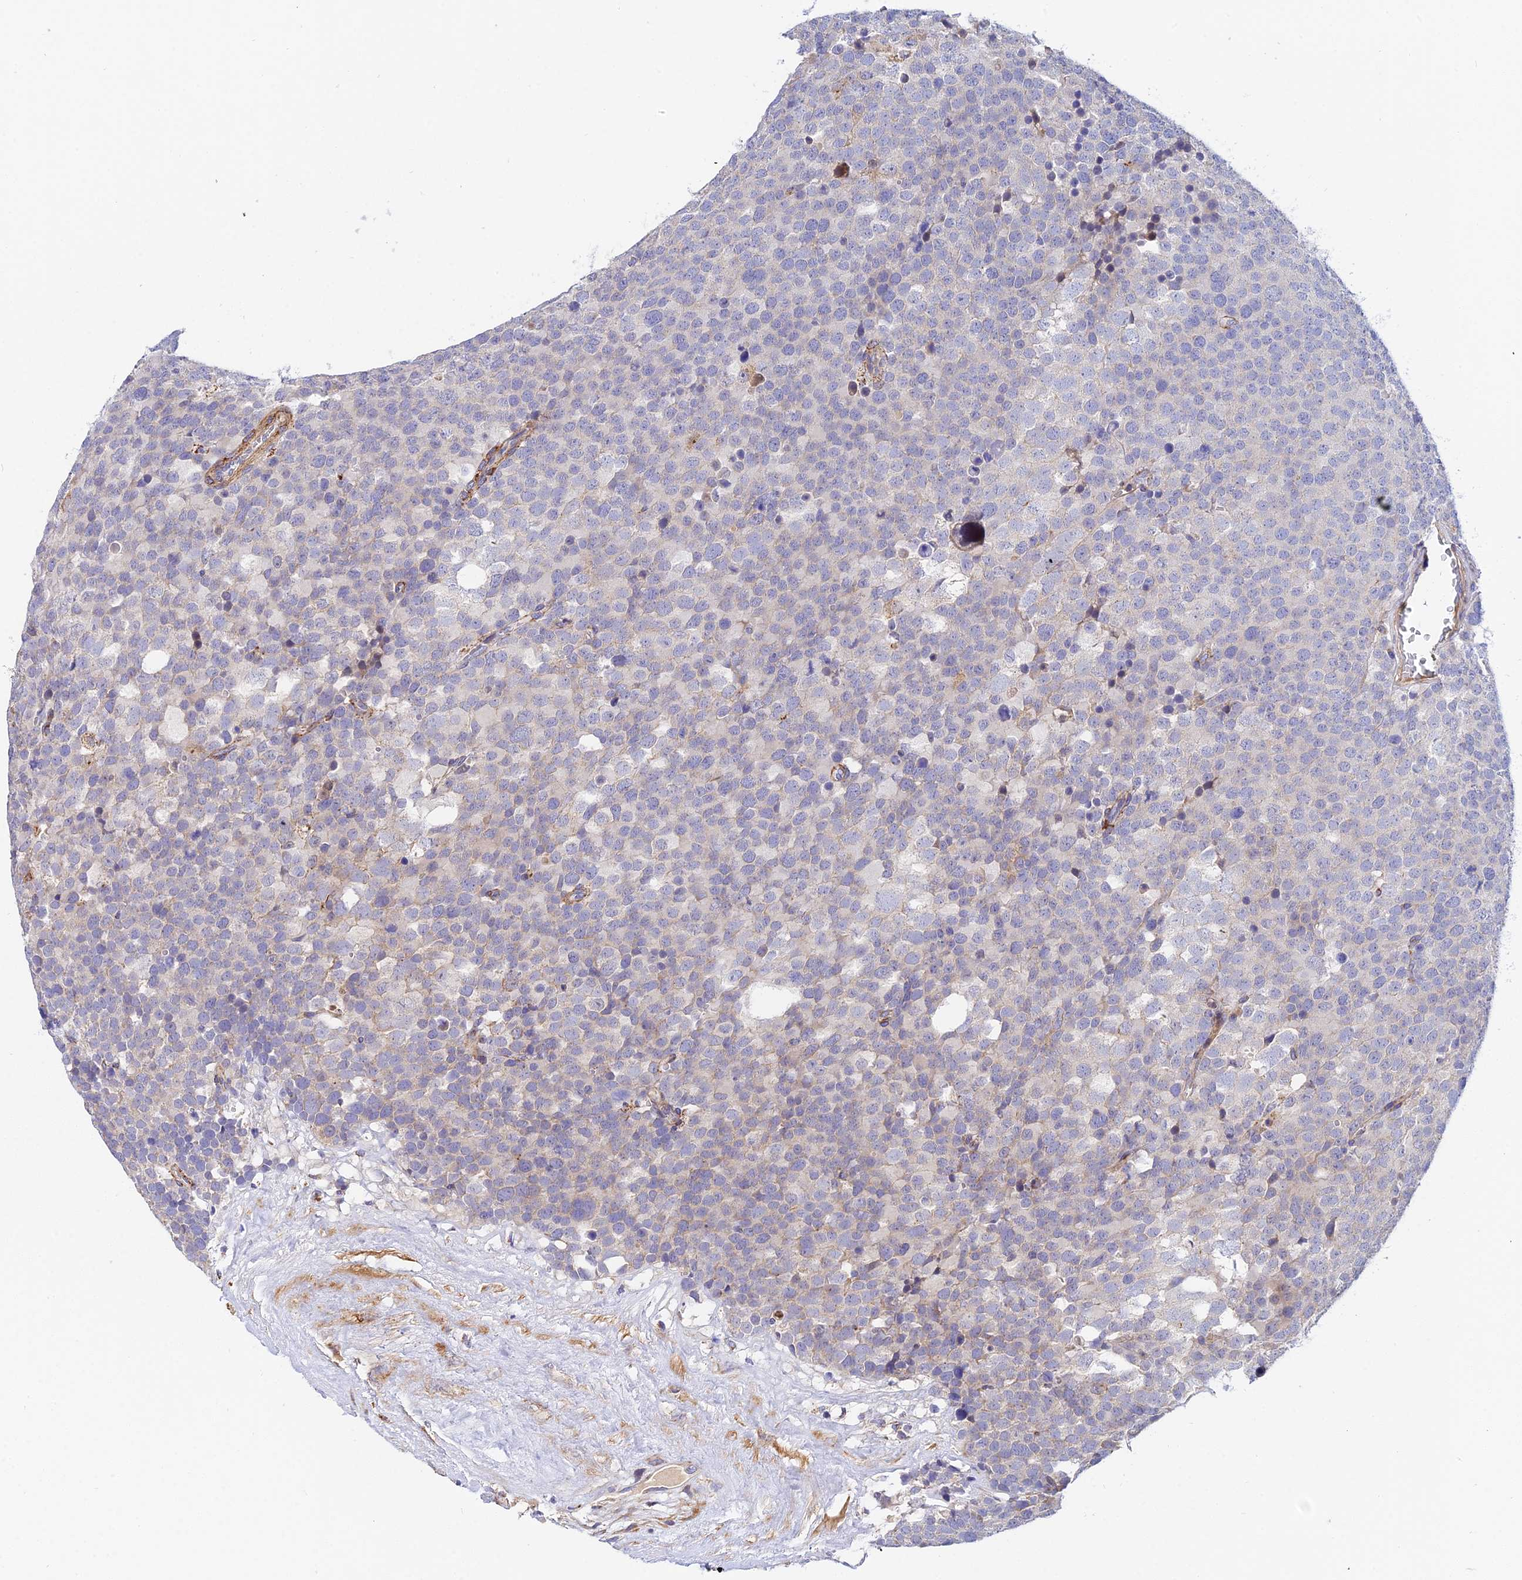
{"staining": {"intensity": "negative", "quantity": "none", "location": "none"}, "tissue": "testis cancer", "cell_type": "Tumor cells", "image_type": "cancer", "snomed": [{"axis": "morphology", "description": "Seminoma, NOS"}, {"axis": "topography", "description": "Testis"}], "caption": "Testis seminoma stained for a protein using IHC exhibits no positivity tumor cells.", "gene": "ACOT2", "patient": {"sex": "male", "age": 71}}